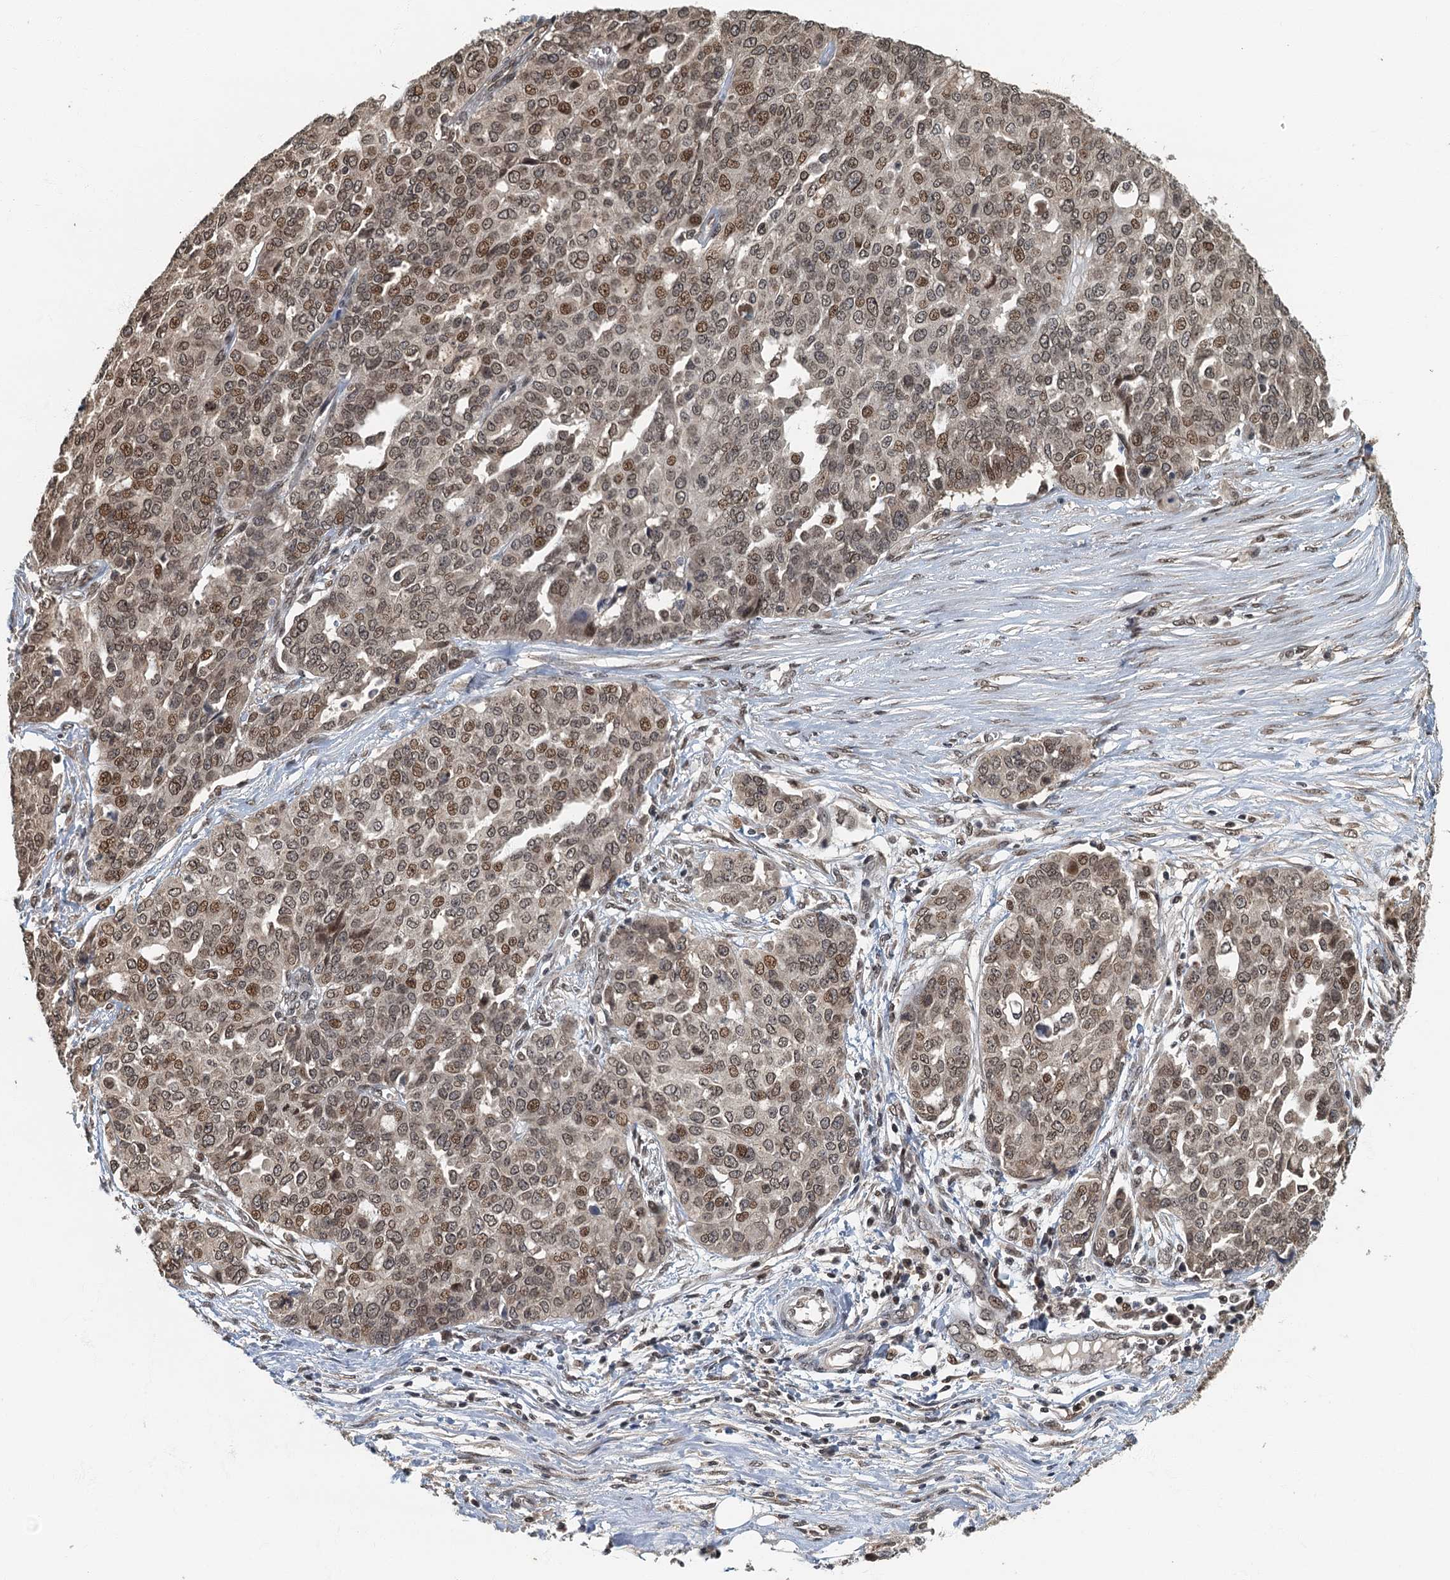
{"staining": {"intensity": "moderate", "quantity": "25%-75%", "location": "nuclear"}, "tissue": "ovarian cancer", "cell_type": "Tumor cells", "image_type": "cancer", "snomed": [{"axis": "morphology", "description": "Cystadenocarcinoma, serous, NOS"}, {"axis": "topography", "description": "Soft tissue"}, {"axis": "topography", "description": "Ovary"}], "caption": "The micrograph exhibits immunohistochemical staining of serous cystadenocarcinoma (ovarian). There is moderate nuclear positivity is identified in approximately 25%-75% of tumor cells. Using DAB (3,3'-diaminobenzidine) (brown) and hematoxylin (blue) stains, captured at high magnification using brightfield microscopy.", "gene": "CKAP2L", "patient": {"sex": "female", "age": 57}}